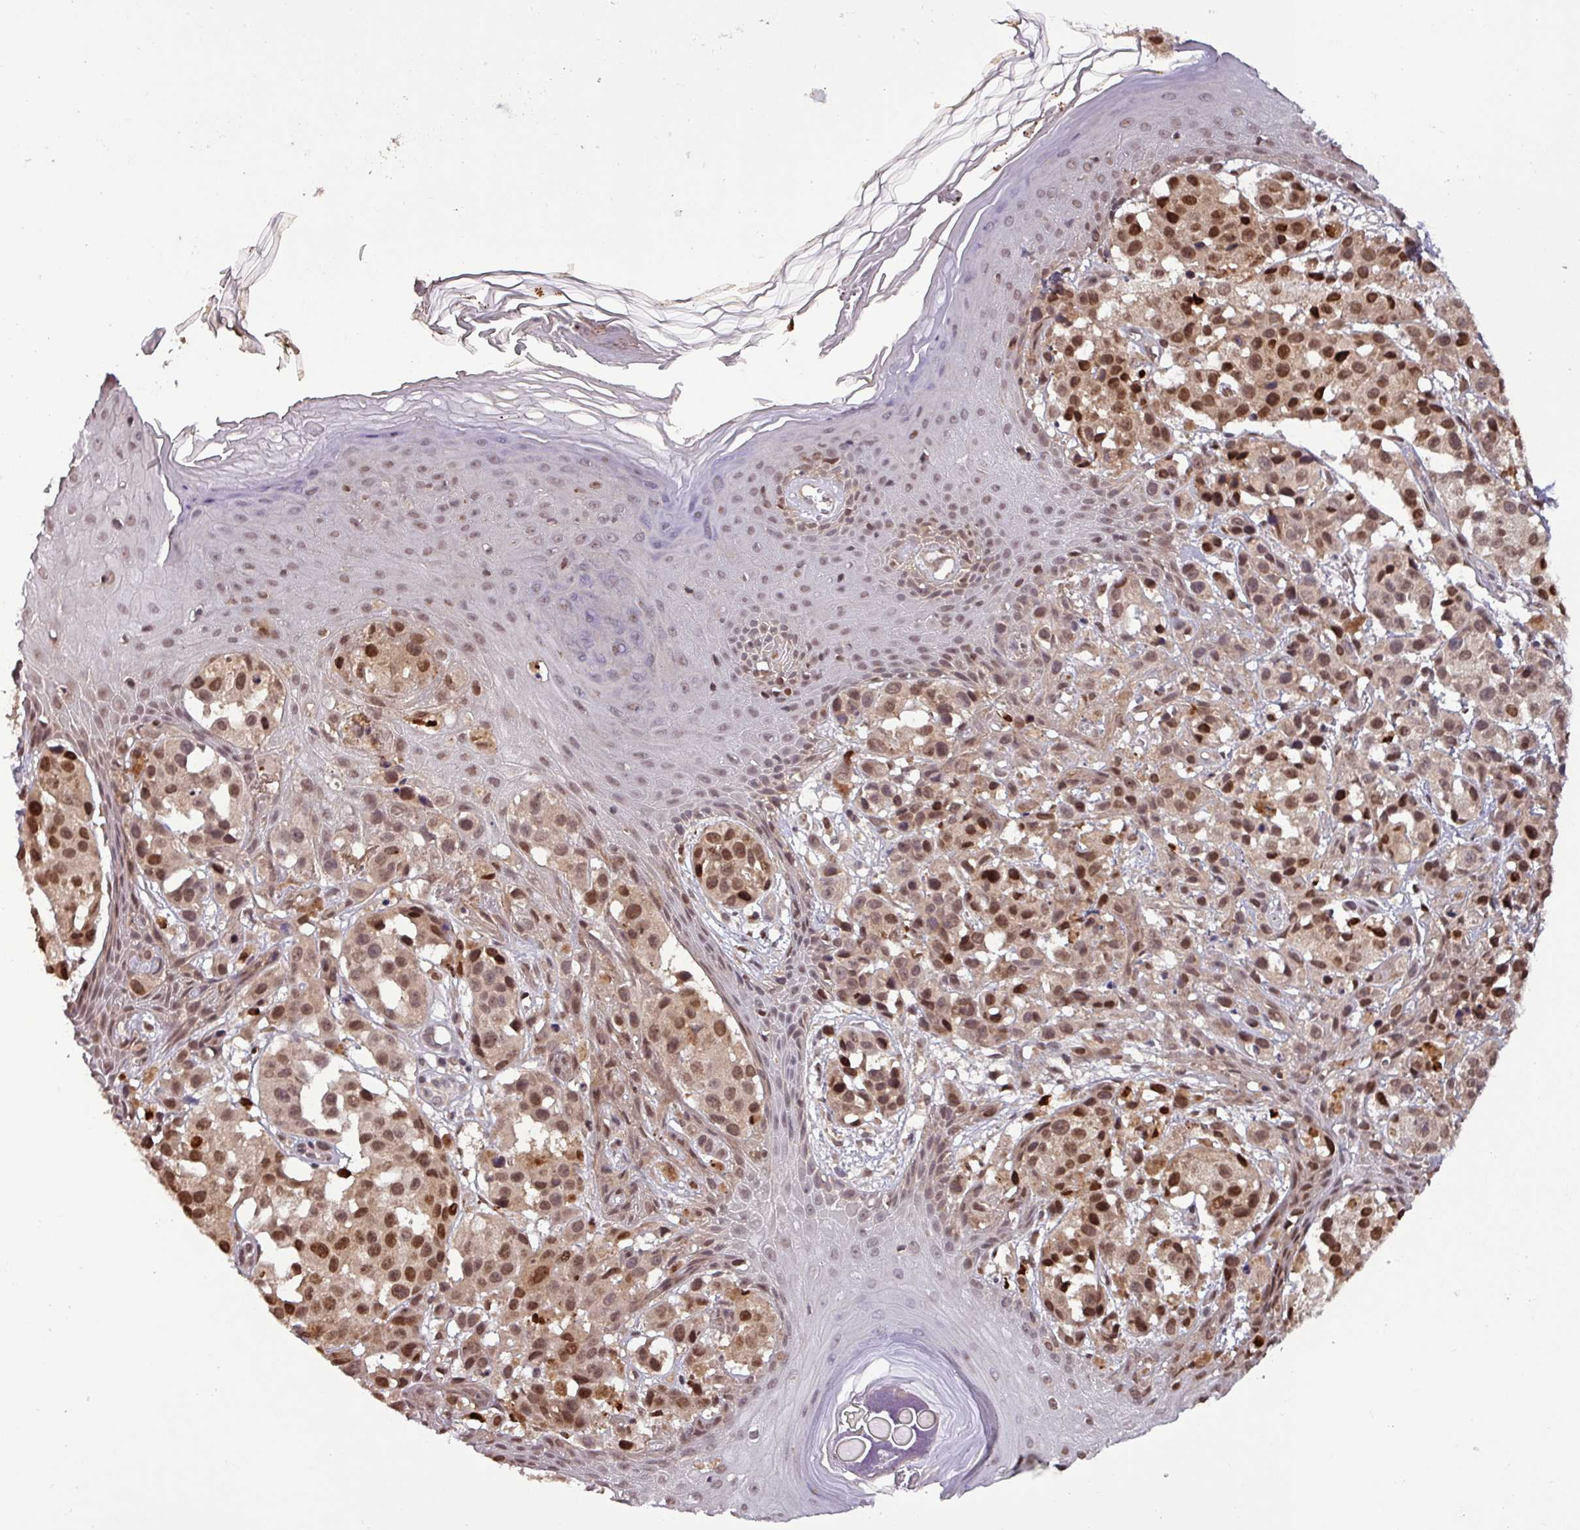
{"staining": {"intensity": "moderate", "quantity": ">75%", "location": "nuclear"}, "tissue": "melanoma", "cell_type": "Tumor cells", "image_type": "cancer", "snomed": [{"axis": "morphology", "description": "Malignant melanoma, NOS"}, {"axis": "topography", "description": "Skin"}], "caption": "Immunohistochemical staining of malignant melanoma displays medium levels of moderate nuclear staining in approximately >75% of tumor cells.", "gene": "NOB1", "patient": {"sex": "male", "age": 39}}